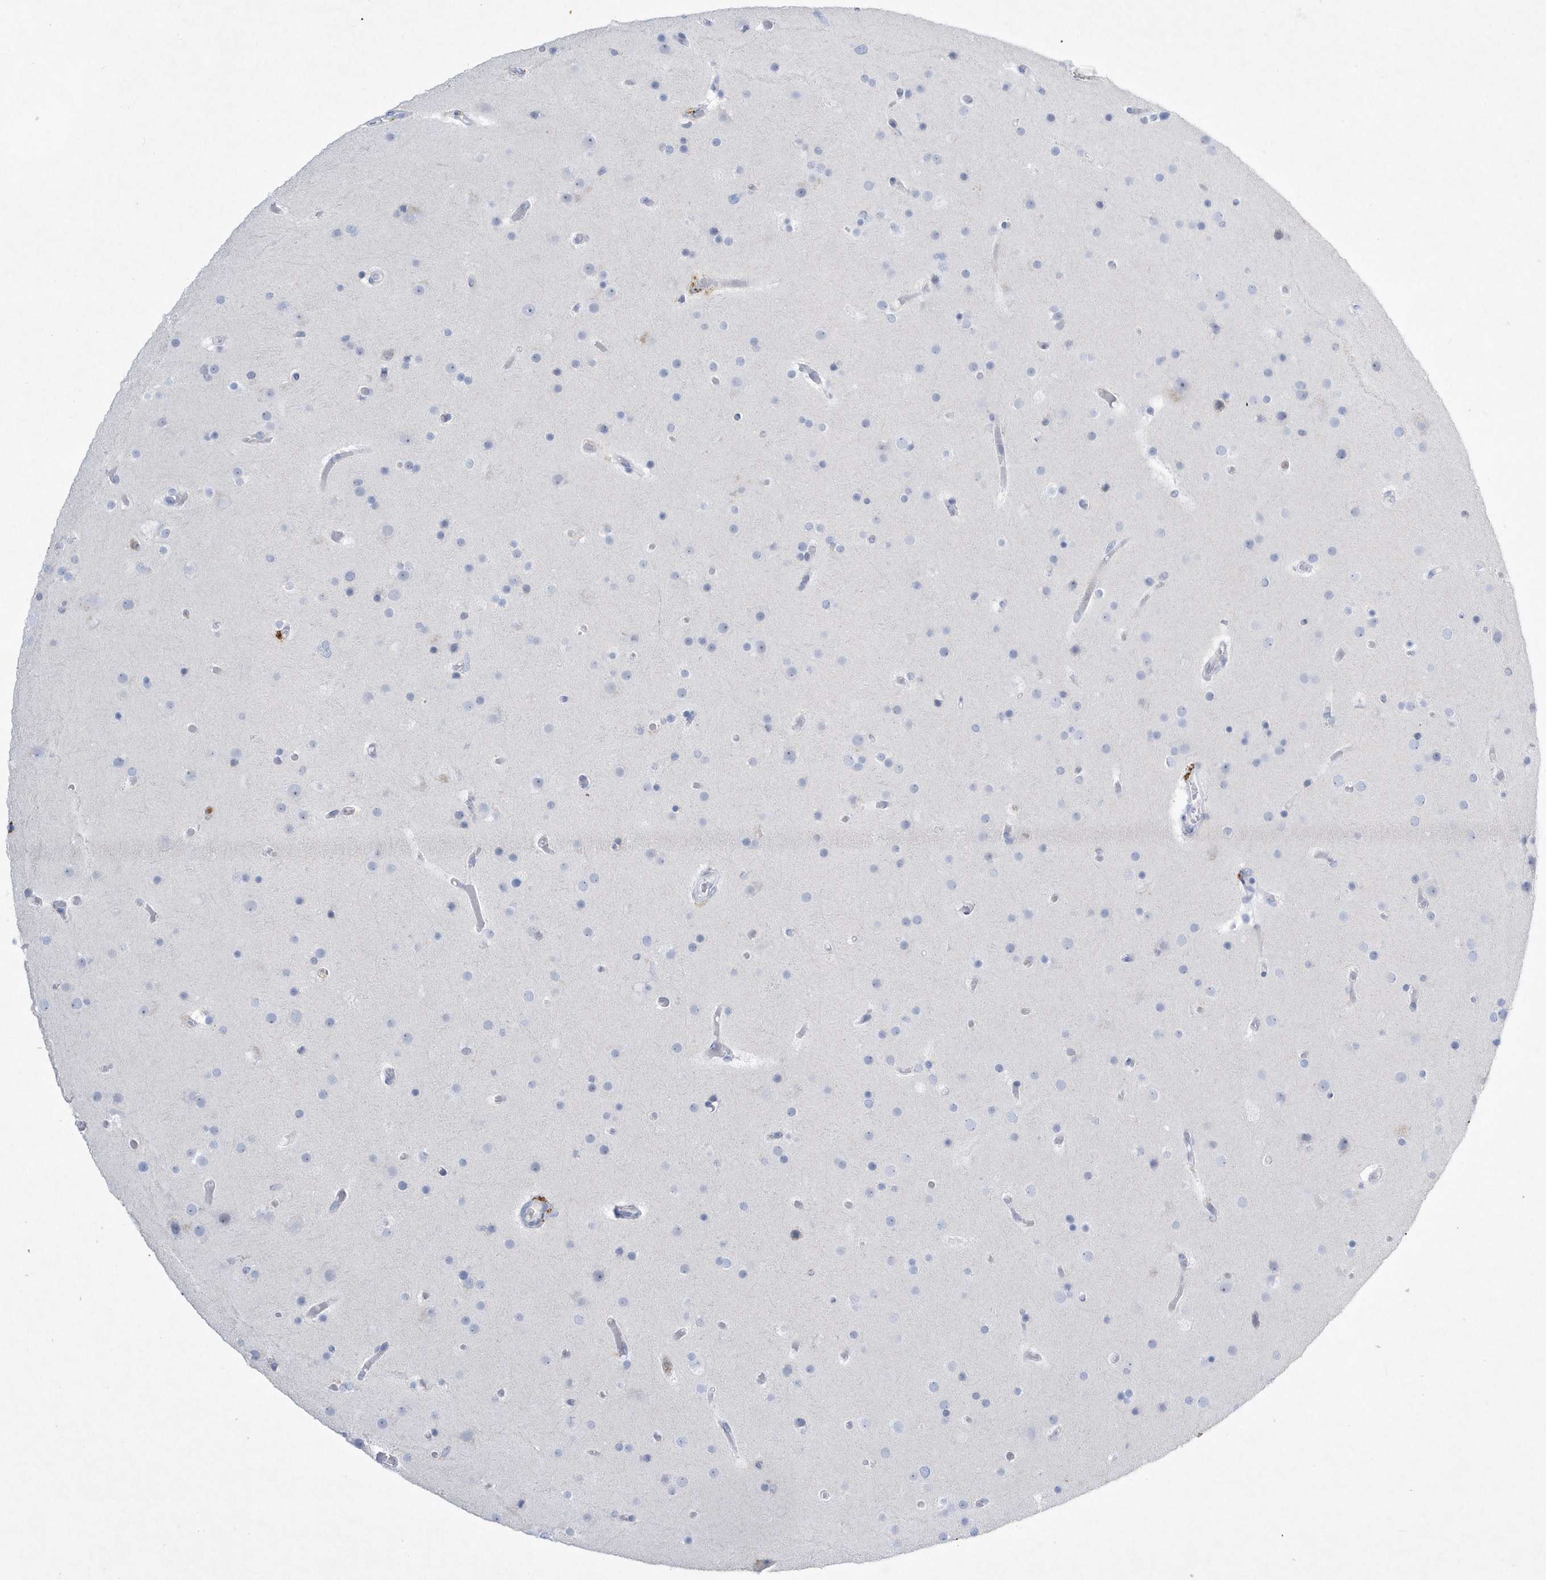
{"staining": {"intensity": "negative", "quantity": "none", "location": "none"}, "tissue": "glioma", "cell_type": "Tumor cells", "image_type": "cancer", "snomed": [{"axis": "morphology", "description": "Glioma, malignant, High grade"}, {"axis": "topography", "description": "Cerebral cortex"}], "caption": "Immunohistochemistry photomicrograph of neoplastic tissue: glioma stained with DAB displays no significant protein staining in tumor cells.", "gene": "PSD4", "patient": {"sex": "female", "age": 36}}